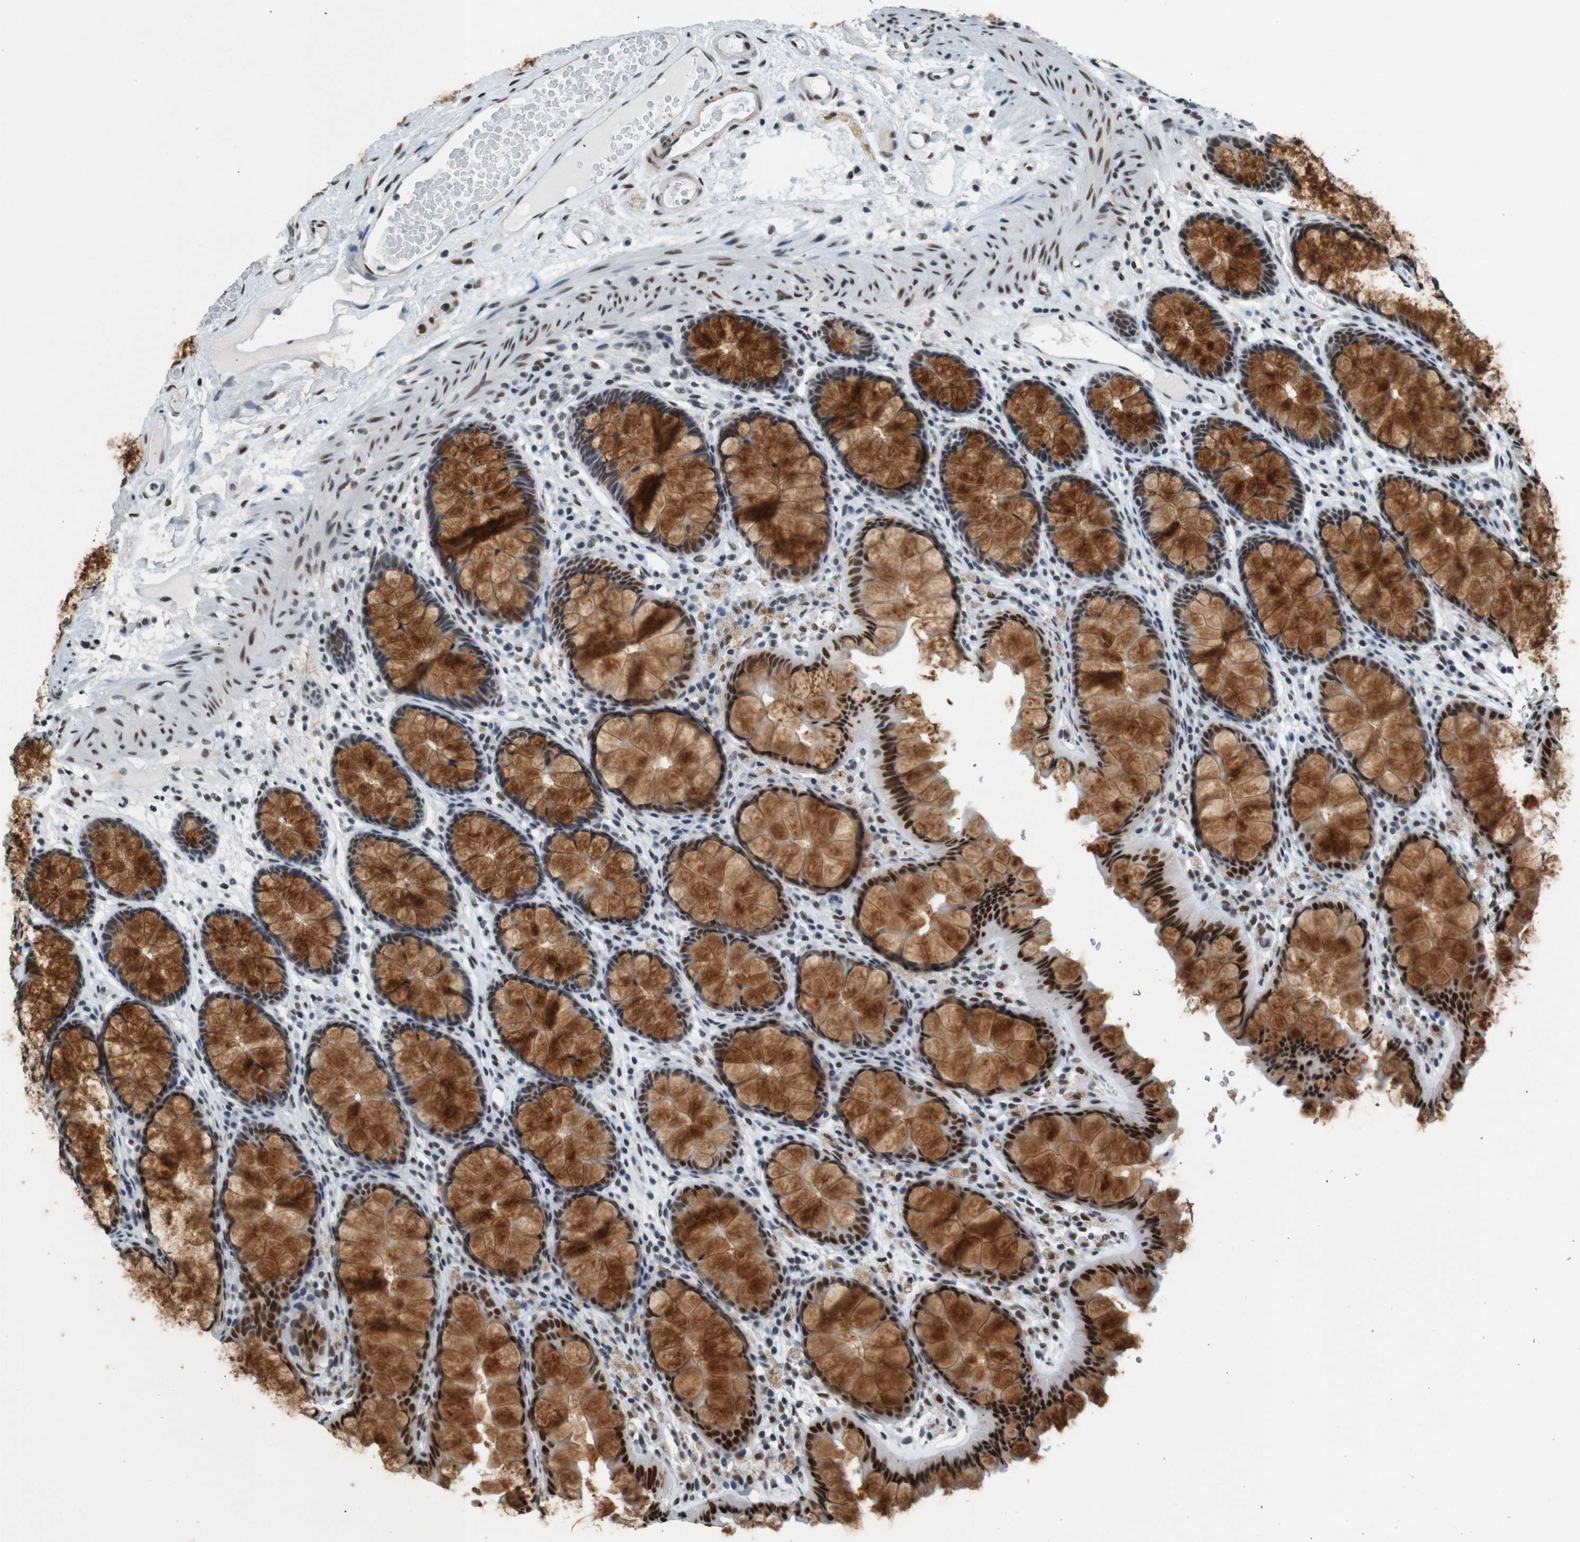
{"staining": {"intensity": "moderate", "quantity": ">75%", "location": "cytoplasmic/membranous,nuclear"}, "tissue": "colon", "cell_type": "Endothelial cells", "image_type": "normal", "snomed": [{"axis": "morphology", "description": "Normal tissue, NOS"}, {"axis": "topography", "description": "Colon"}], "caption": "Immunohistochemistry (IHC) histopathology image of normal colon: colon stained using IHC displays medium levels of moderate protein expression localized specifically in the cytoplasmic/membranous,nuclear of endothelial cells, appearing as a cytoplasmic/membranous,nuclear brown color.", "gene": "HEXIM1", "patient": {"sex": "female", "age": 55}}